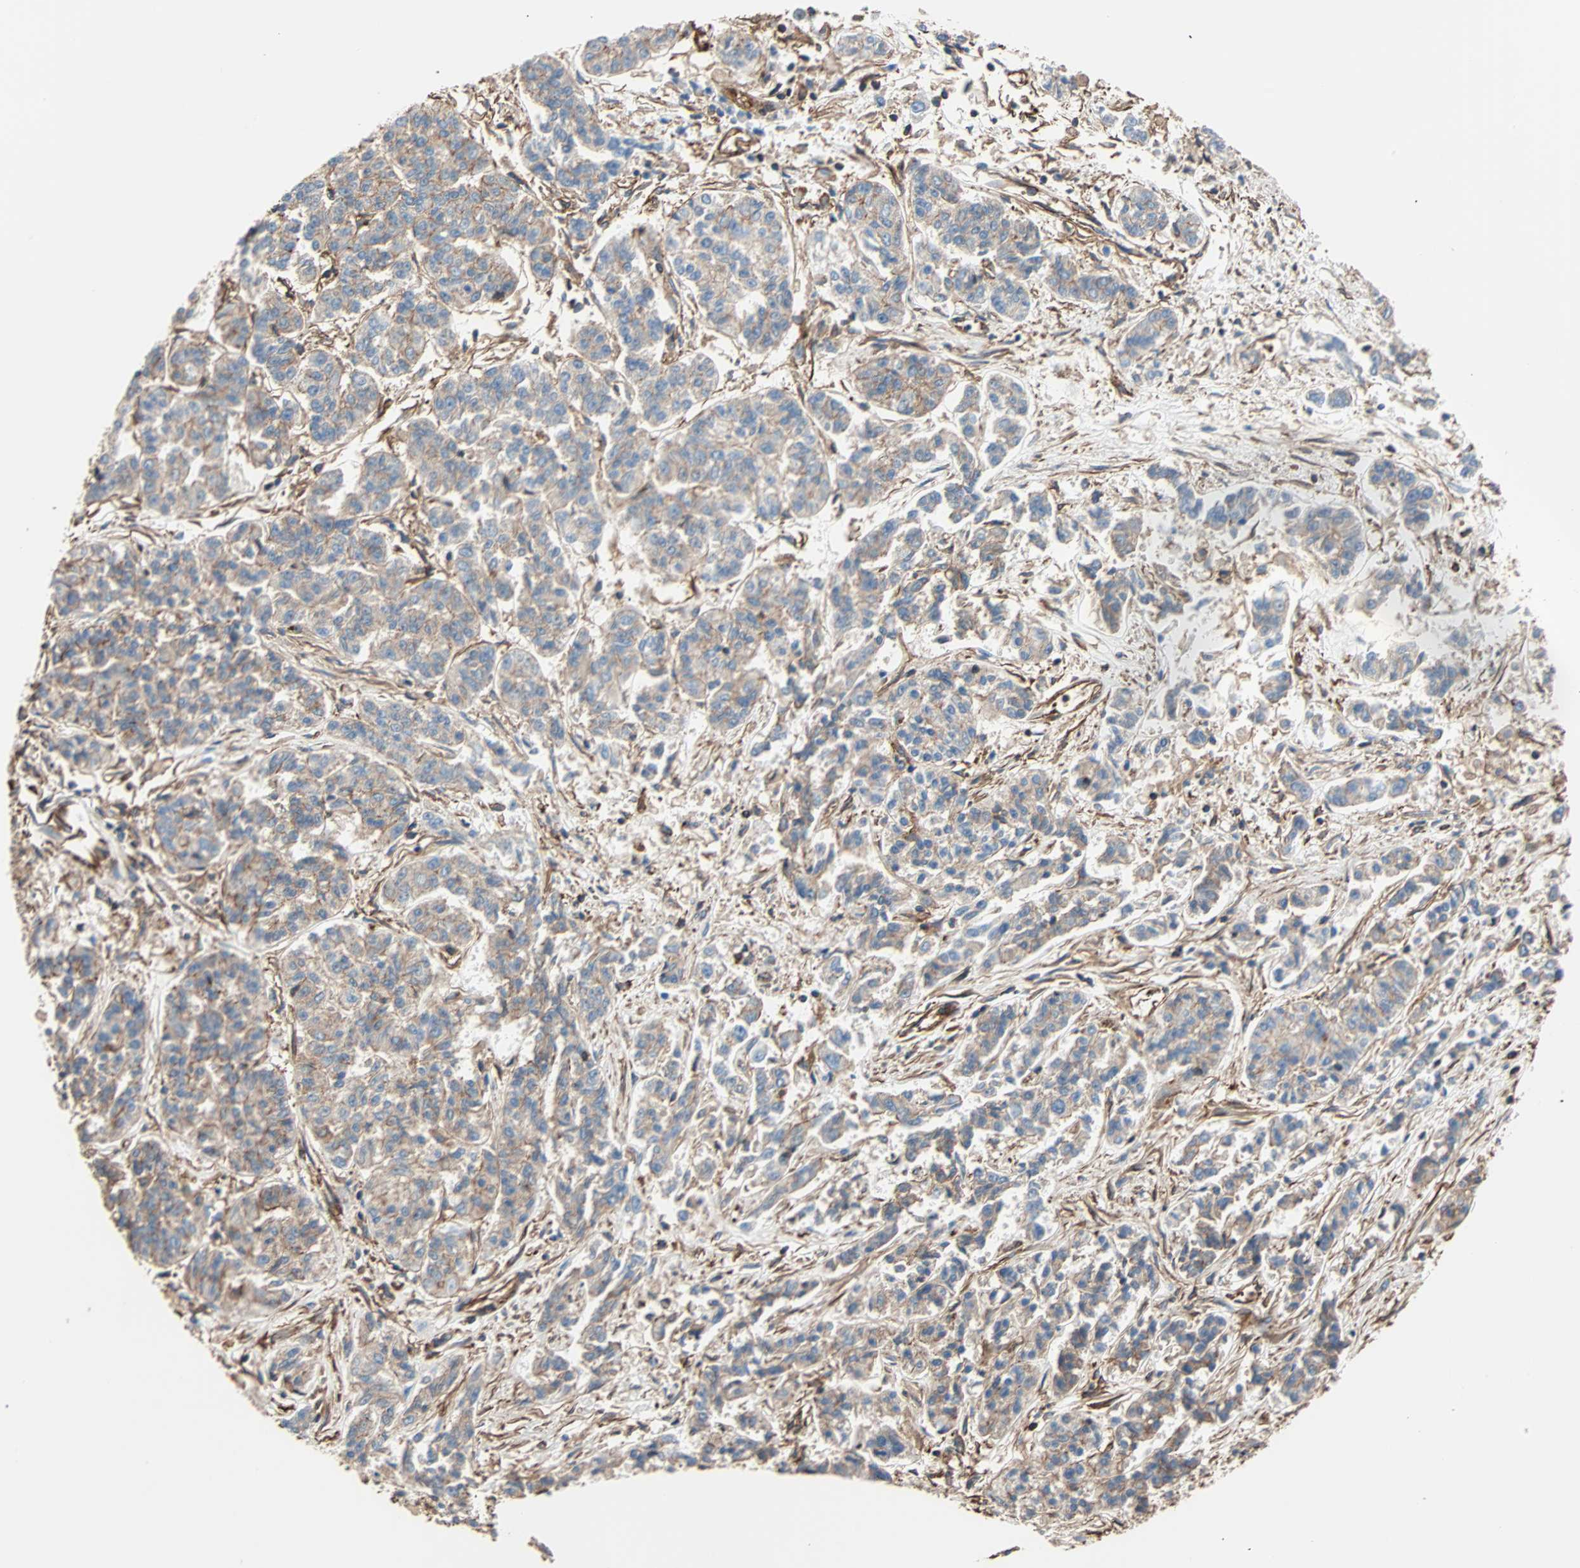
{"staining": {"intensity": "weak", "quantity": "<25%", "location": "cytoplasmic/membranous"}, "tissue": "lung cancer", "cell_type": "Tumor cells", "image_type": "cancer", "snomed": [{"axis": "morphology", "description": "Adenocarcinoma, NOS"}, {"axis": "topography", "description": "Lung"}], "caption": "The histopathology image reveals no significant staining in tumor cells of lung adenocarcinoma.", "gene": "GALNT10", "patient": {"sex": "male", "age": 84}}